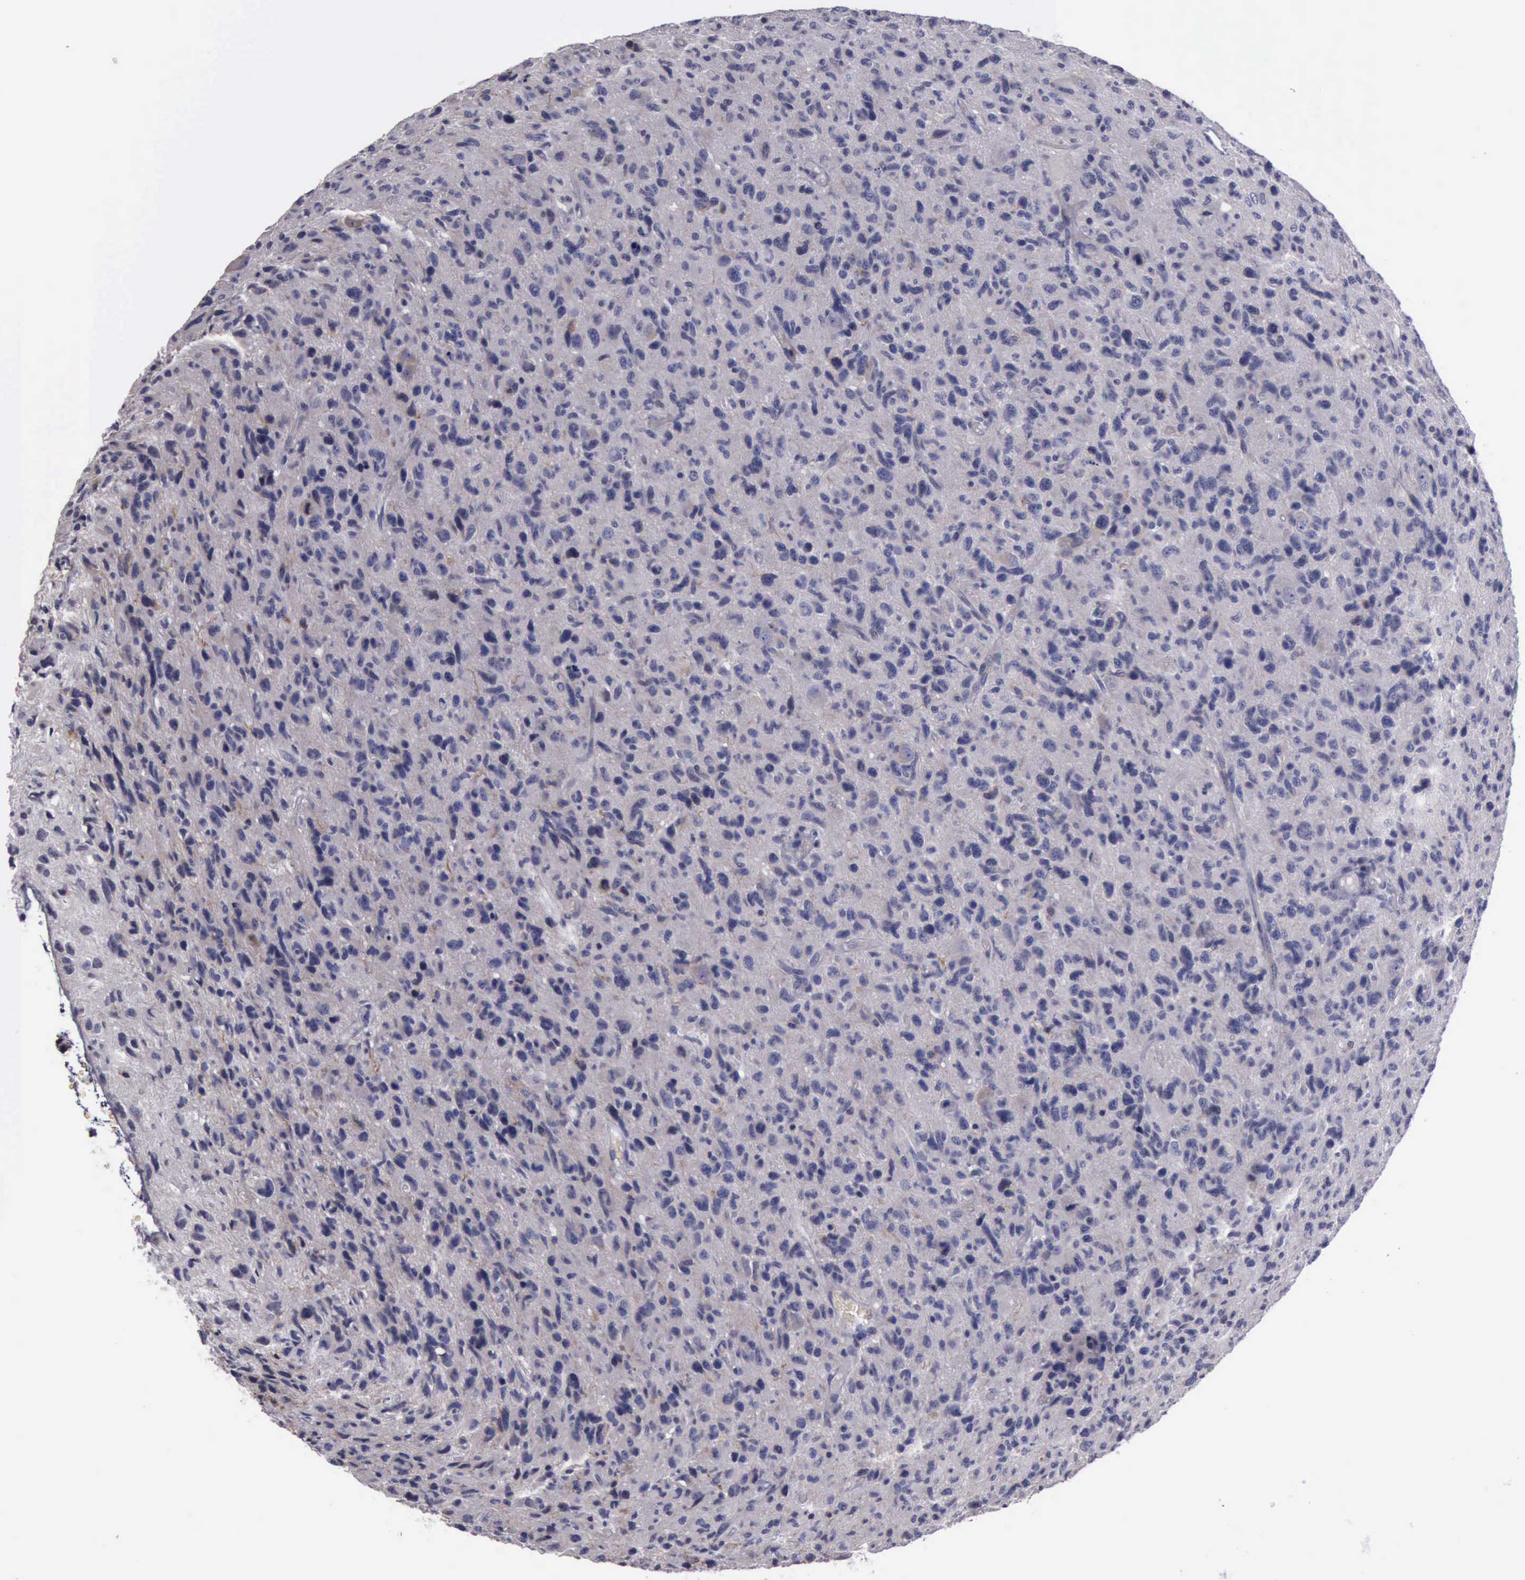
{"staining": {"intensity": "negative", "quantity": "none", "location": "none"}, "tissue": "glioma", "cell_type": "Tumor cells", "image_type": "cancer", "snomed": [{"axis": "morphology", "description": "Glioma, malignant, High grade"}, {"axis": "topography", "description": "Brain"}], "caption": "Immunohistochemical staining of human glioma shows no significant expression in tumor cells.", "gene": "CEP128", "patient": {"sex": "female", "age": 60}}